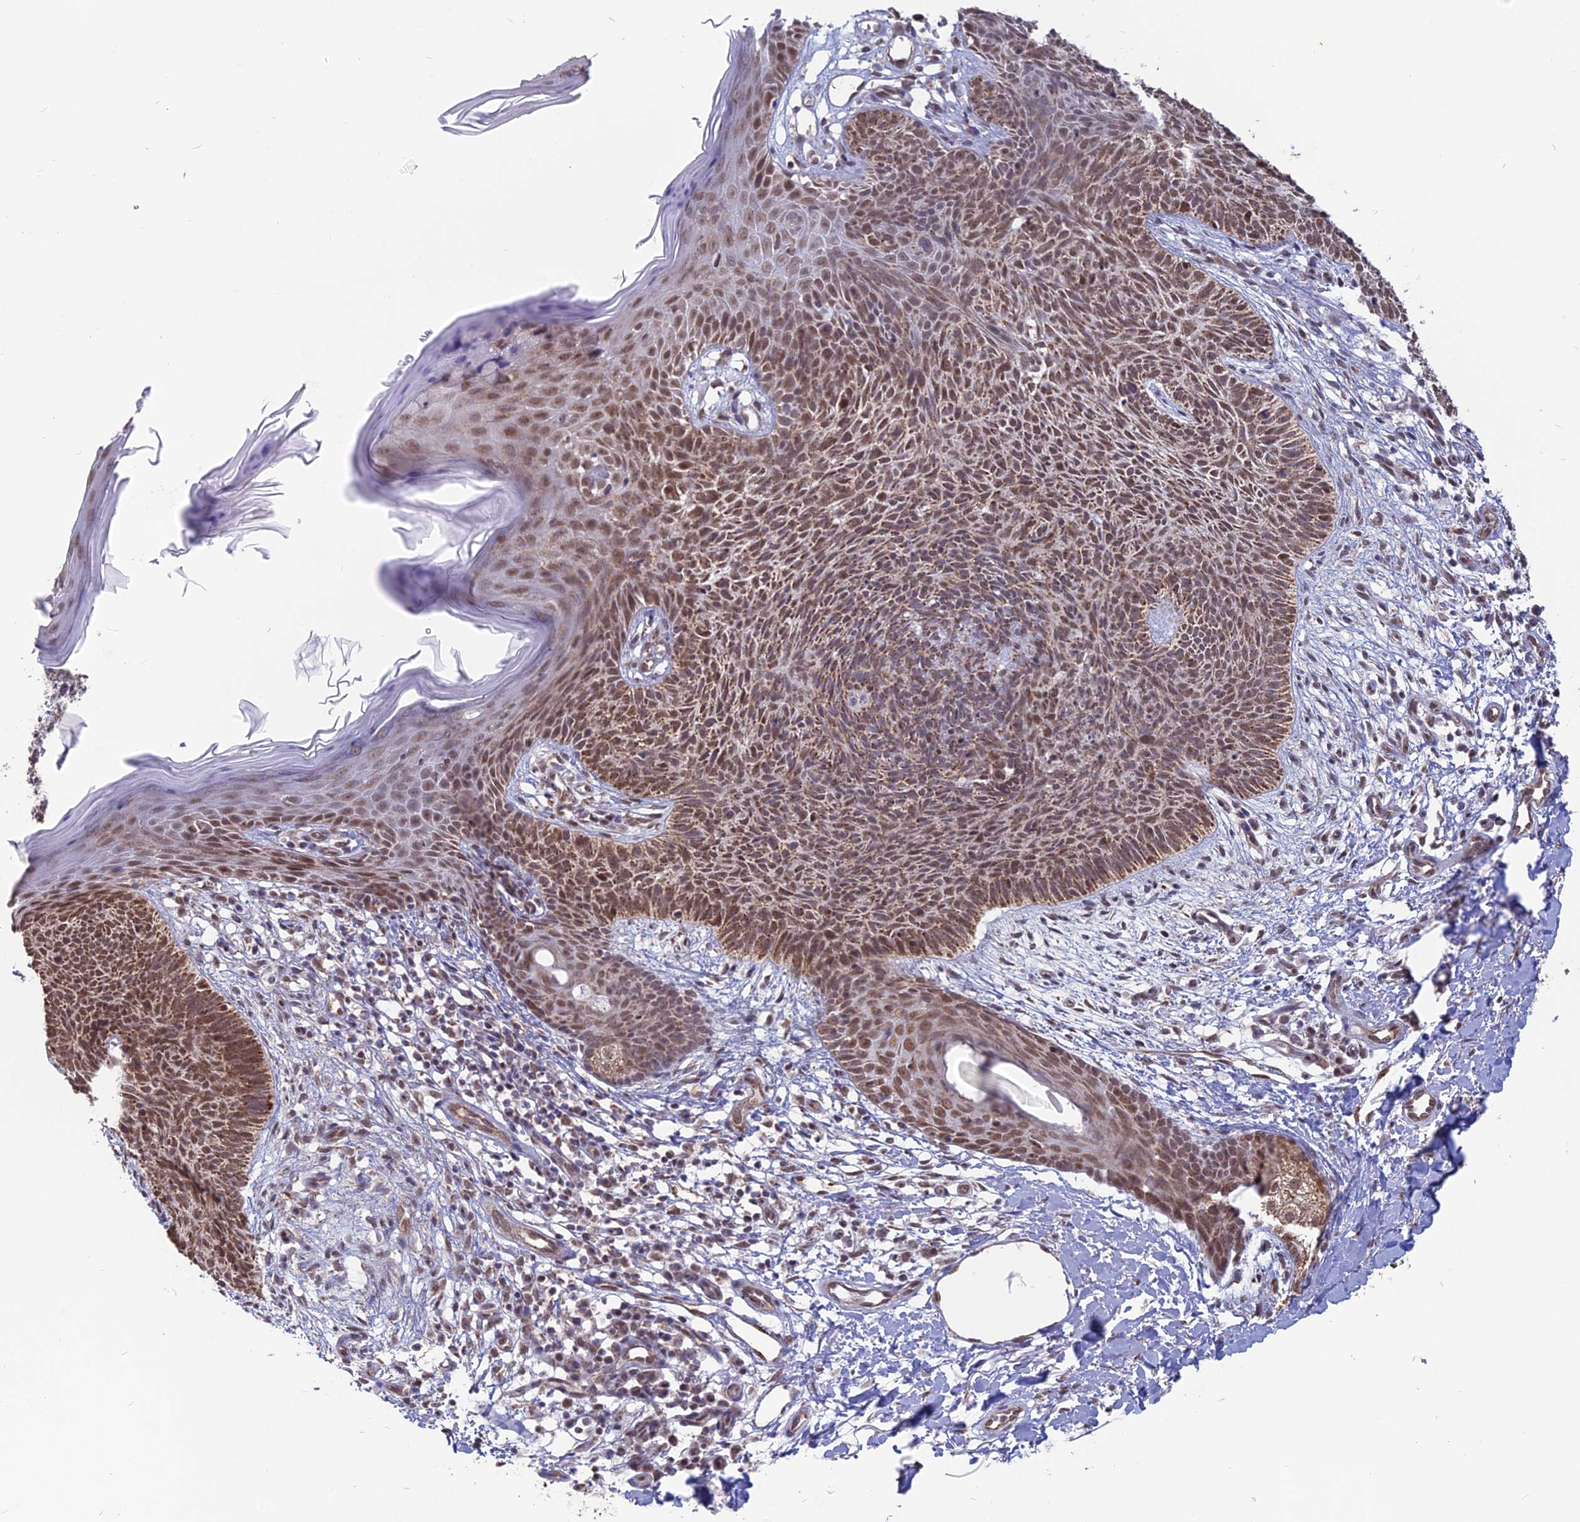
{"staining": {"intensity": "moderate", "quantity": ">75%", "location": "cytoplasmic/membranous,nuclear"}, "tissue": "skin cancer", "cell_type": "Tumor cells", "image_type": "cancer", "snomed": [{"axis": "morphology", "description": "Basal cell carcinoma"}, {"axis": "topography", "description": "Skin"}], "caption": "A photomicrograph showing moderate cytoplasmic/membranous and nuclear staining in approximately >75% of tumor cells in basal cell carcinoma (skin), as visualized by brown immunohistochemical staining.", "gene": "ARHGAP40", "patient": {"sex": "female", "age": 66}}